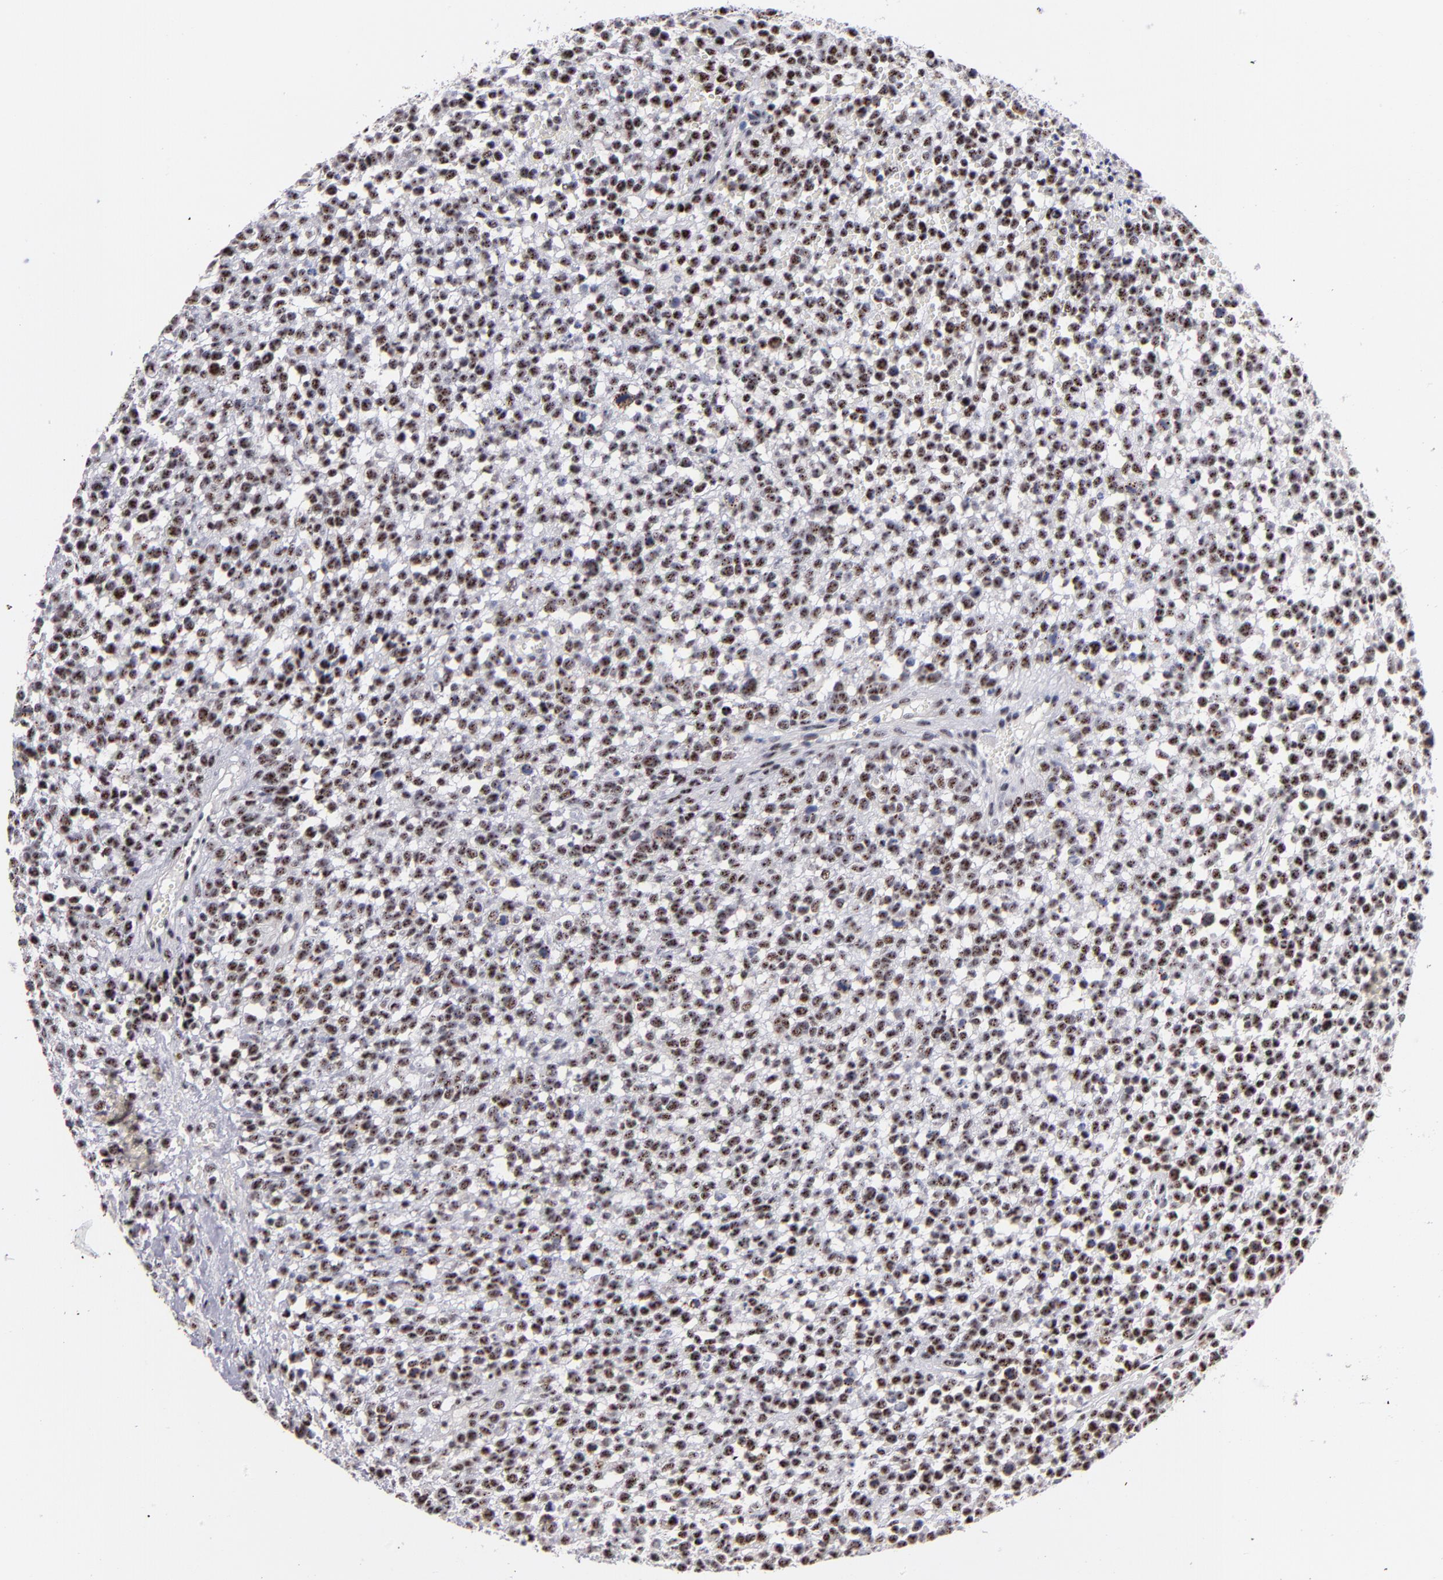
{"staining": {"intensity": "moderate", "quantity": ">75%", "location": "nuclear"}, "tissue": "glioma", "cell_type": "Tumor cells", "image_type": "cancer", "snomed": [{"axis": "morphology", "description": "Glioma, malignant, High grade"}, {"axis": "topography", "description": "Brain"}], "caption": "Human glioma stained for a protein (brown) demonstrates moderate nuclear positive expression in approximately >75% of tumor cells.", "gene": "RAF1", "patient": {"sex": "male", "age": 66}}